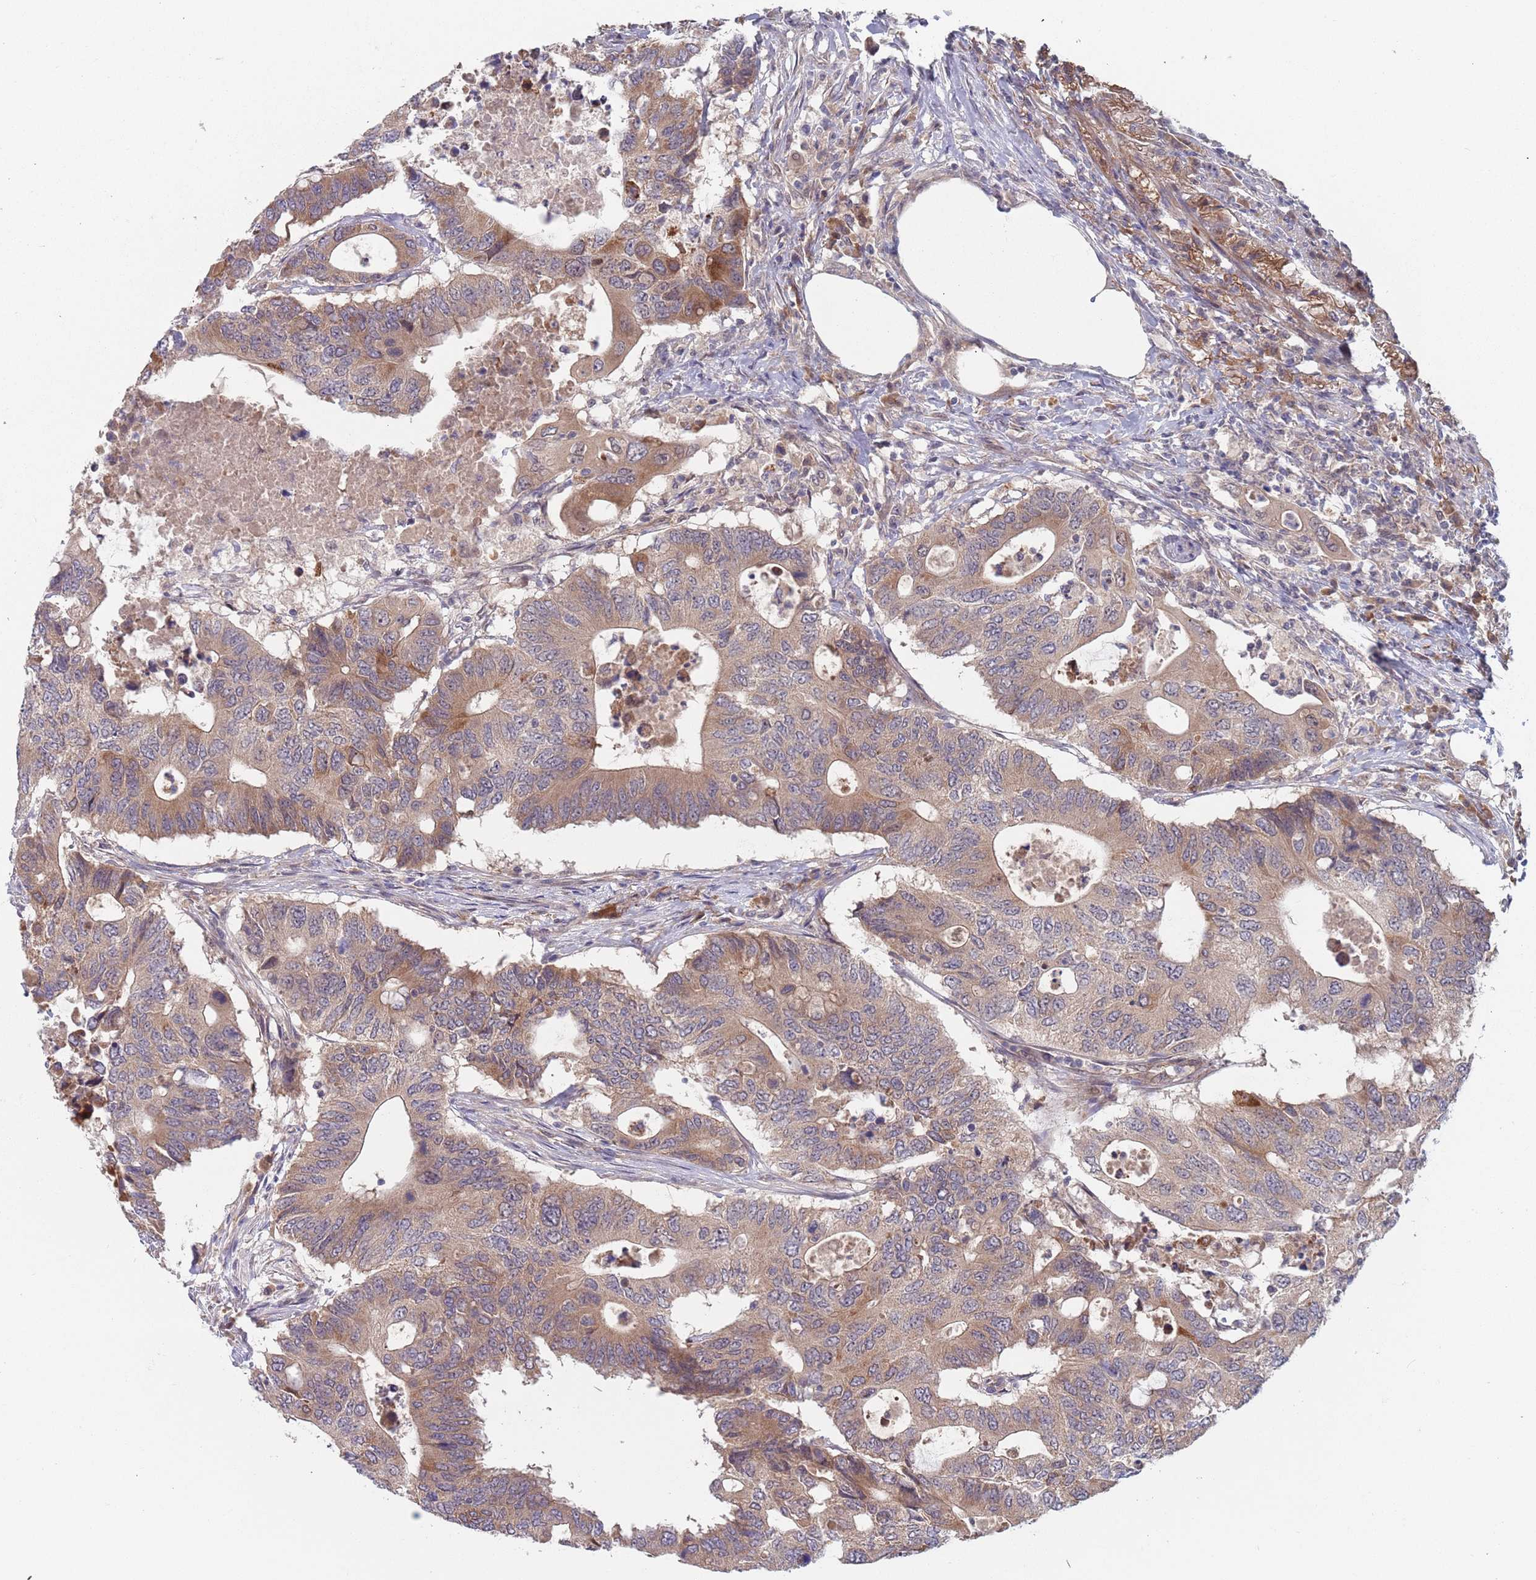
{"staining": {"intensity": "moderate", "quantity": ">75%", "location": "cytoplasmic/membranous"}, "tissue": "colorectal cancer", "cell_type": "Tumor cells", "image_type": "cancer", "snomed": [{"axis": "morphology", "description": "Adenocarcinoma, NOS"}, {"axis": "topography", "description": "Colon"}], "caption": "Colorectal cancer stained with a brown dye shows moderate cytoplasmic/membranous positive staining in approximately >75% of tumor cells.", "gene": "ZNF140", "patient": {"sex": "male", "age": 71}}